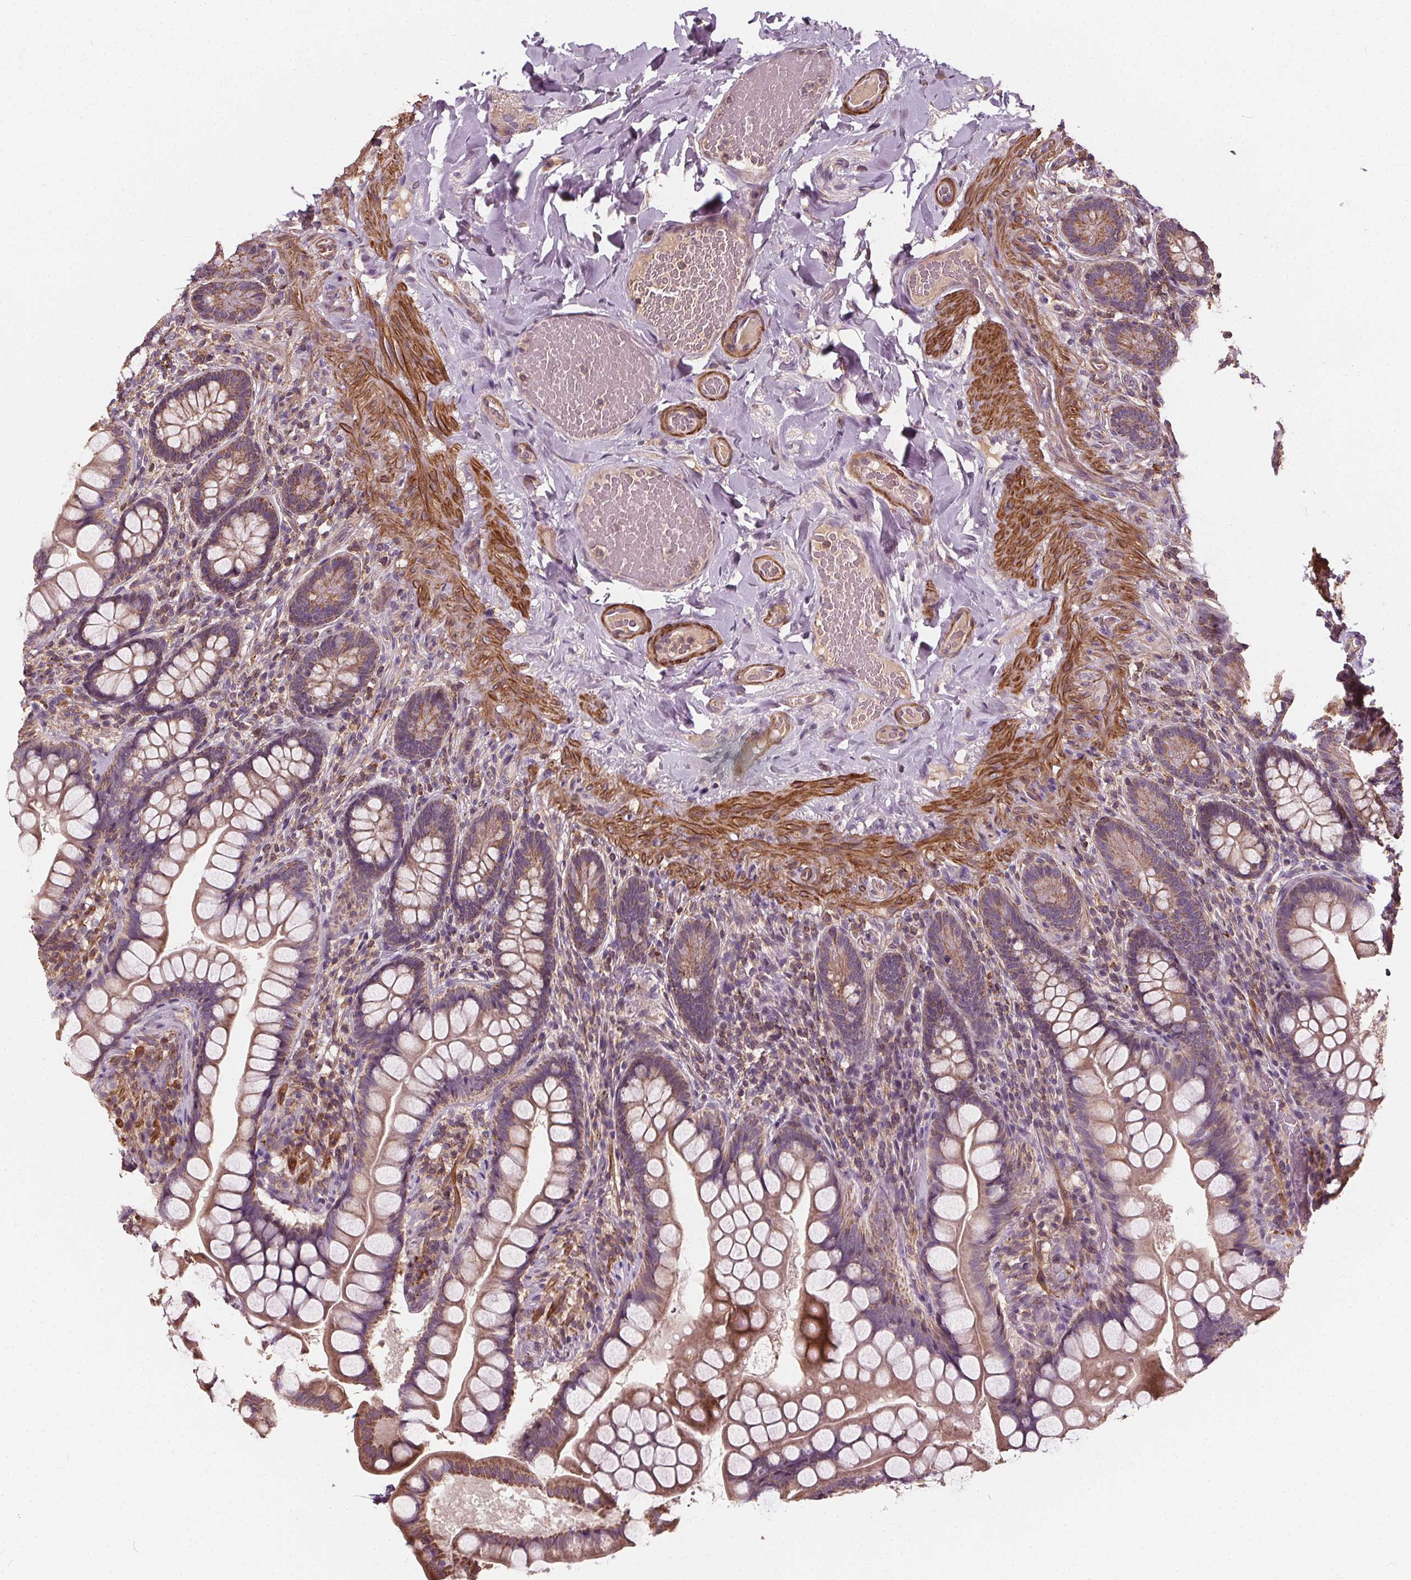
{"staining": {"intensity": "moderate", "quantity": "25%-75%", "location": "cytoplasmic/membranous"}, "tissue": "small intestine", "cell_type": "Glandular cells", "image_type": "normal", "snomed": [{"axis": "morphology", "description": "Normal tissue, NOS"}, {"axis": "topography", "description": "Small intestine"}], "caption": "IHC (DAB (3,3'-diaminobenzidine)) staining of normal human small intestine reveals moderate cytoplasmic/membranous protein positivity in about 25%-75% of glandular cells. The protein of interest is shown in brown color, while the nuclei are stained blue.", "gene": "ORAI2", "patient": {"sex": "male", "age": 70}}